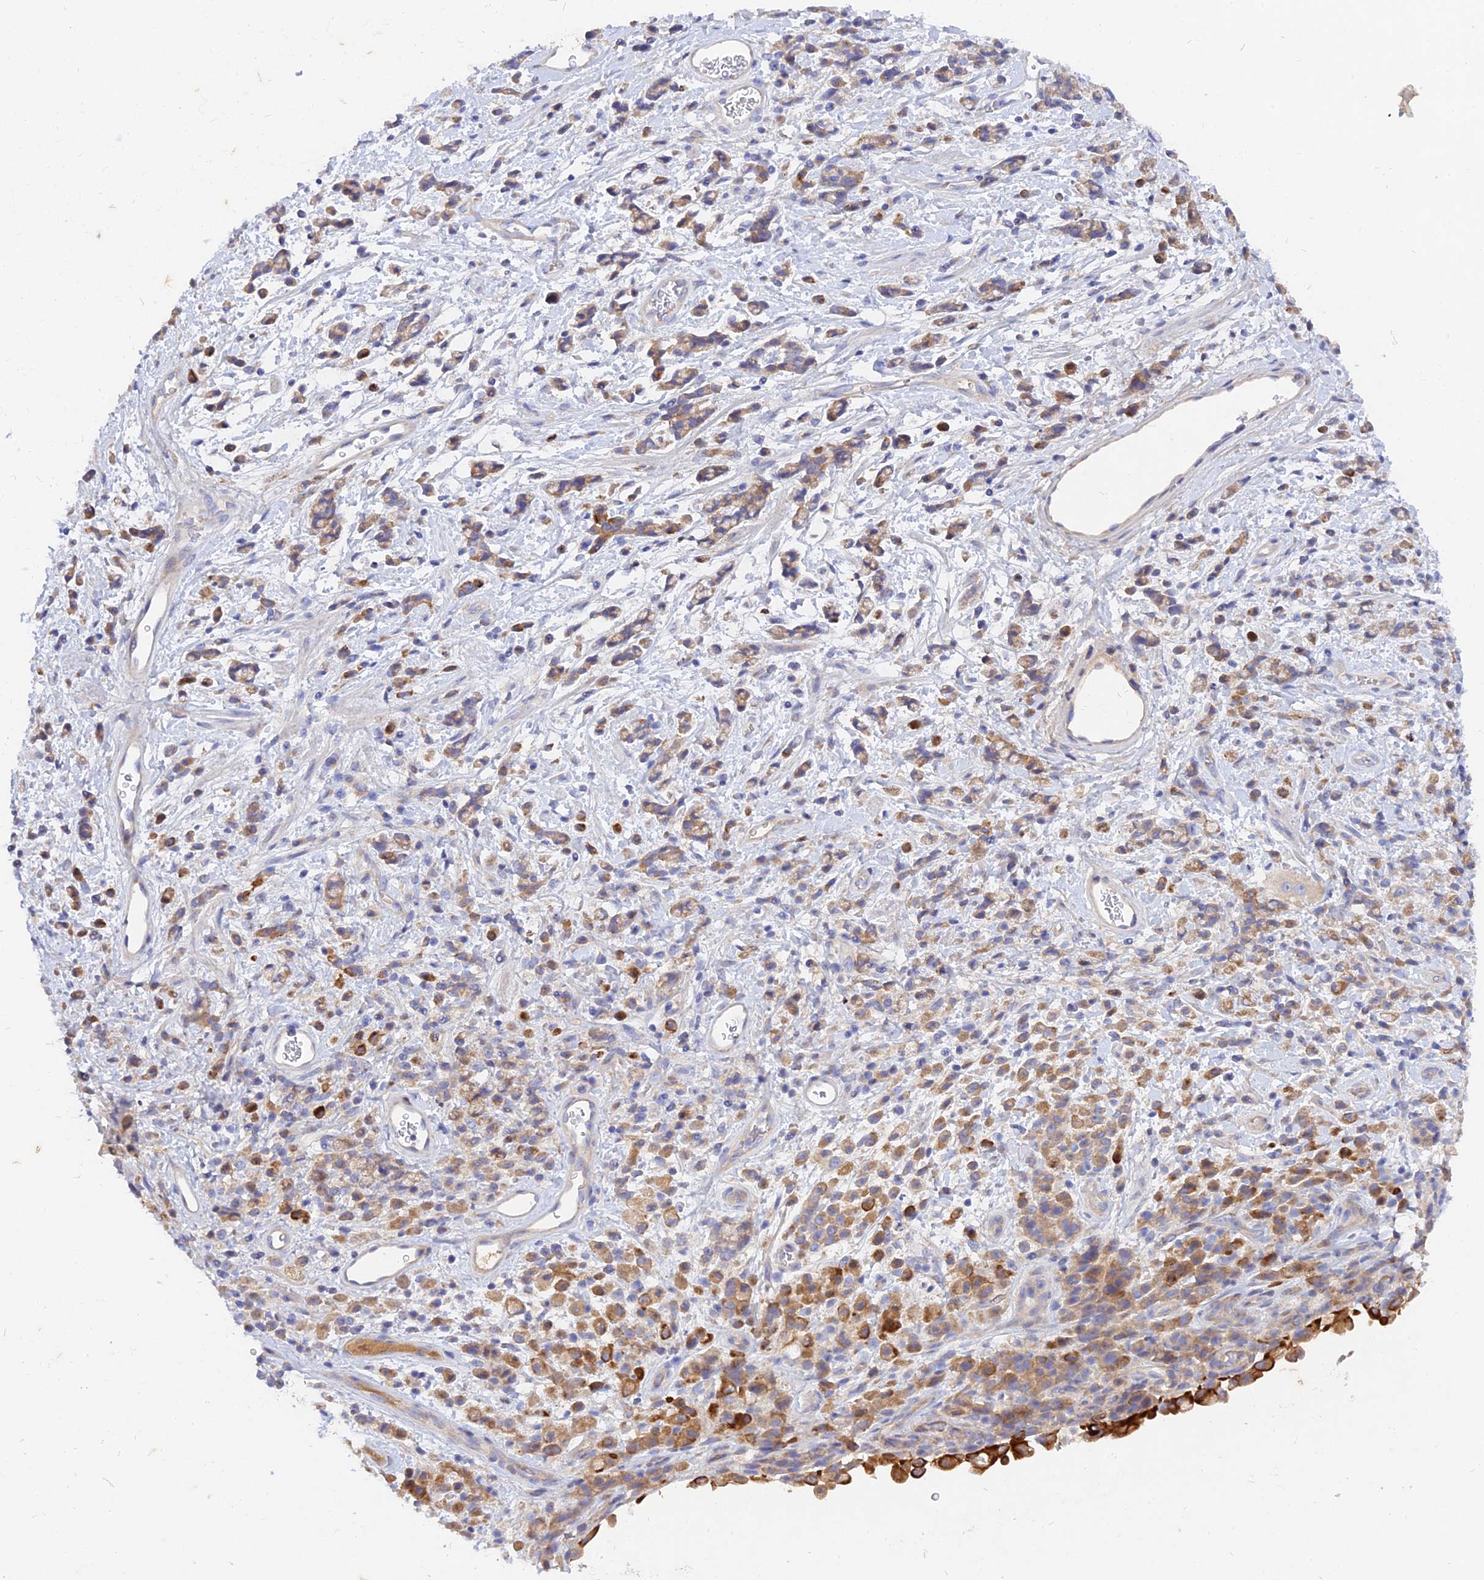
{"staining": {"intensity": "moderate", "quantity": ">75%", "location": "cytoplasmic/membranous"}, "tissue": "stomach cancer", "cell_type": "Tumor cells", "image_type": "cancer", "snomed": [{"axis": "morphology", "description": "Adenocarcinoma, NOS"}, {"axis": "topography", "description": "Stomach"}], "caption": "This is an image of immunohistochemistry (IHC) staining of stomach cancer (adenocarcinoma), which shows moderate positivity in the cytoplasmic/membranous of tumor cells.", "gene": "MROH1", "patient": {"sex": "female", "age": 60}}